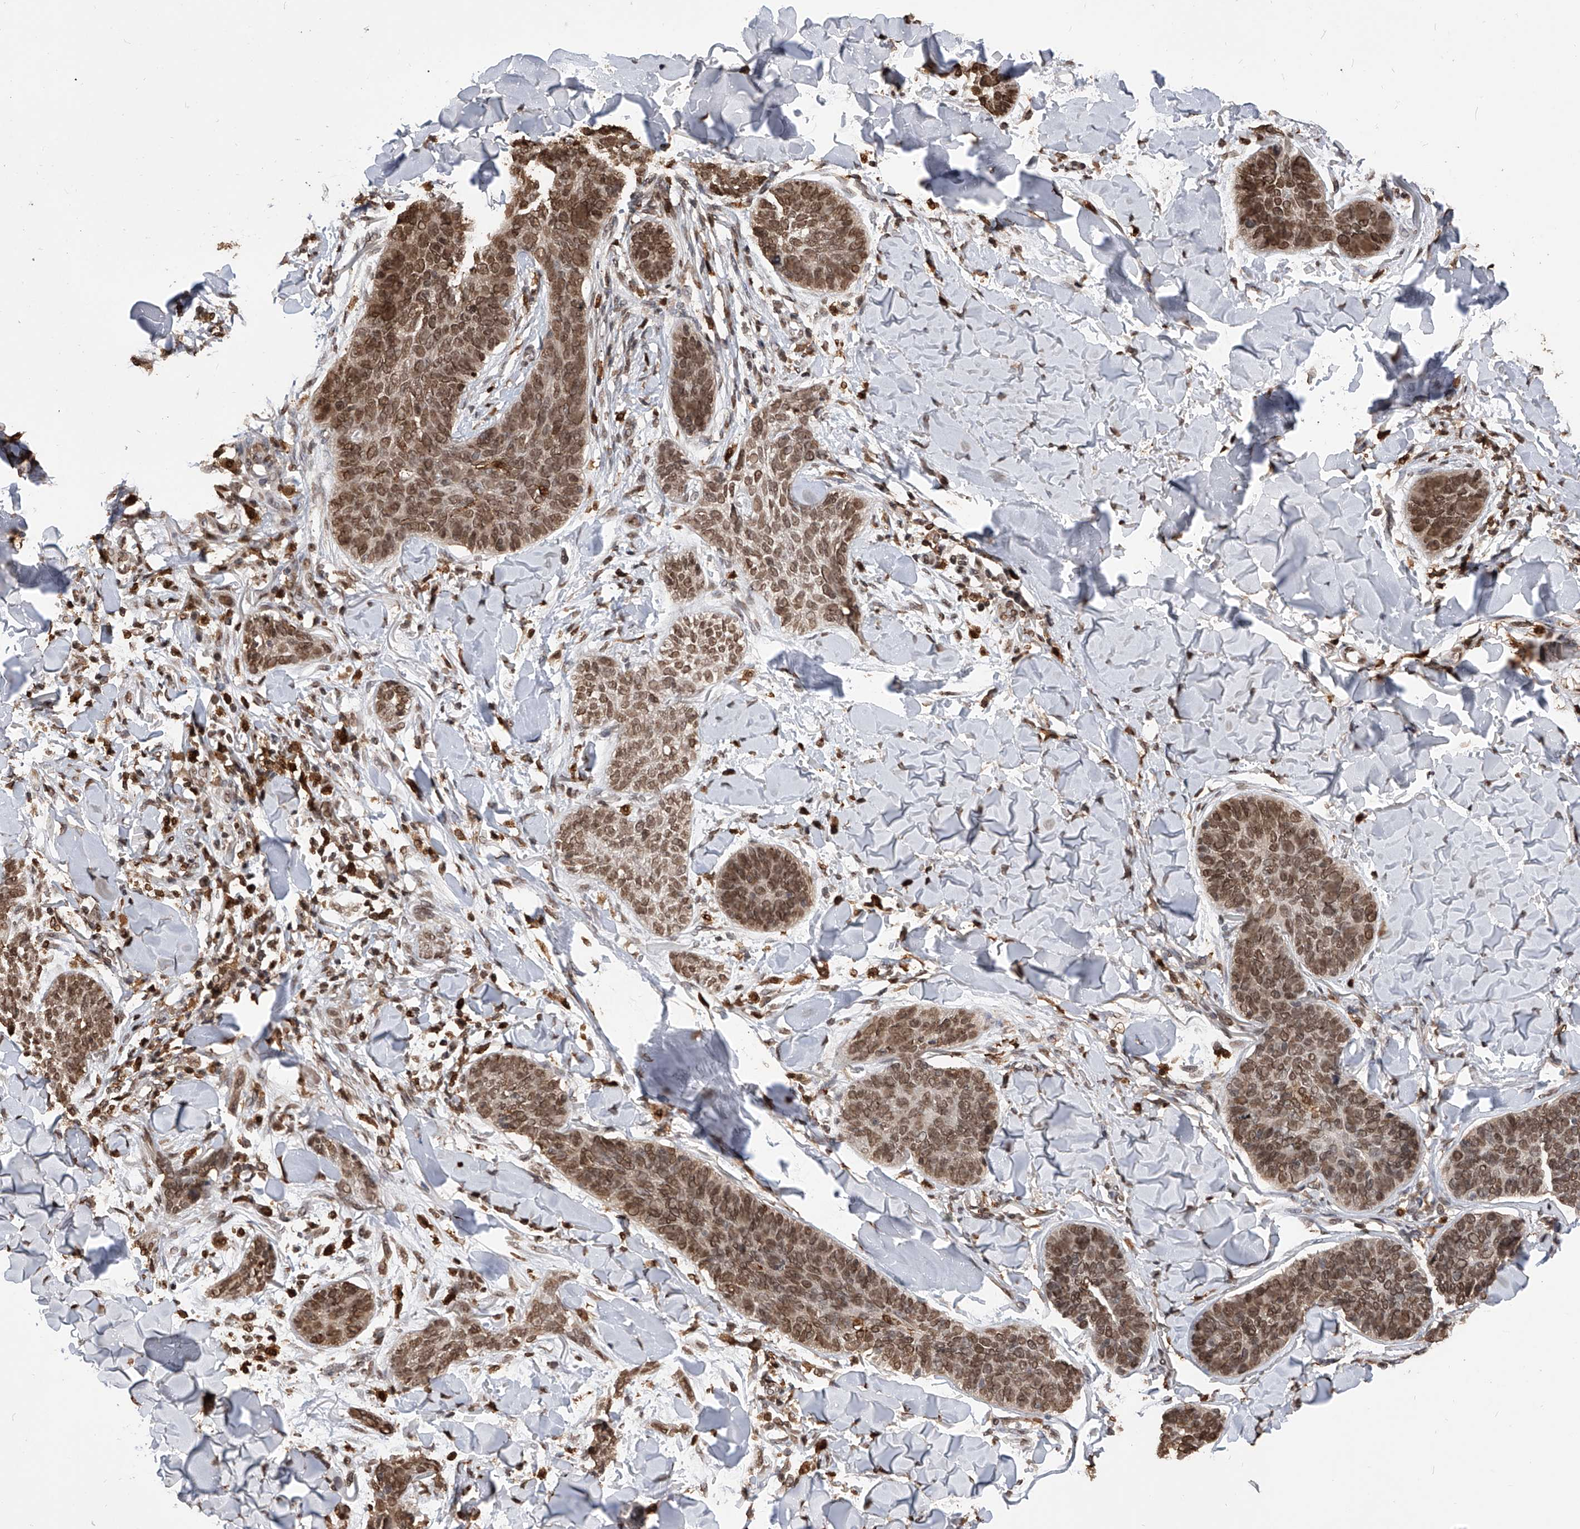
{"staining": {"intensity": "moderate", "quantity": ">75%", "location": "nuclear"}, "tissue": "skin cancer", "cell_type": "Tumor cells", "image_type": "cancer", "snomed": [{"axis": "morphology", "description": "Basal cell carcinoma"}, {"axis": "topography", "description": "Skin"}], "caption": "Protein staining shows moderate nuclear expression in about >75% of tumor cells in basal cell carcinoma (skin).", "gene": "CFAP410", "patient": {"sex": "male", "age": 85}}